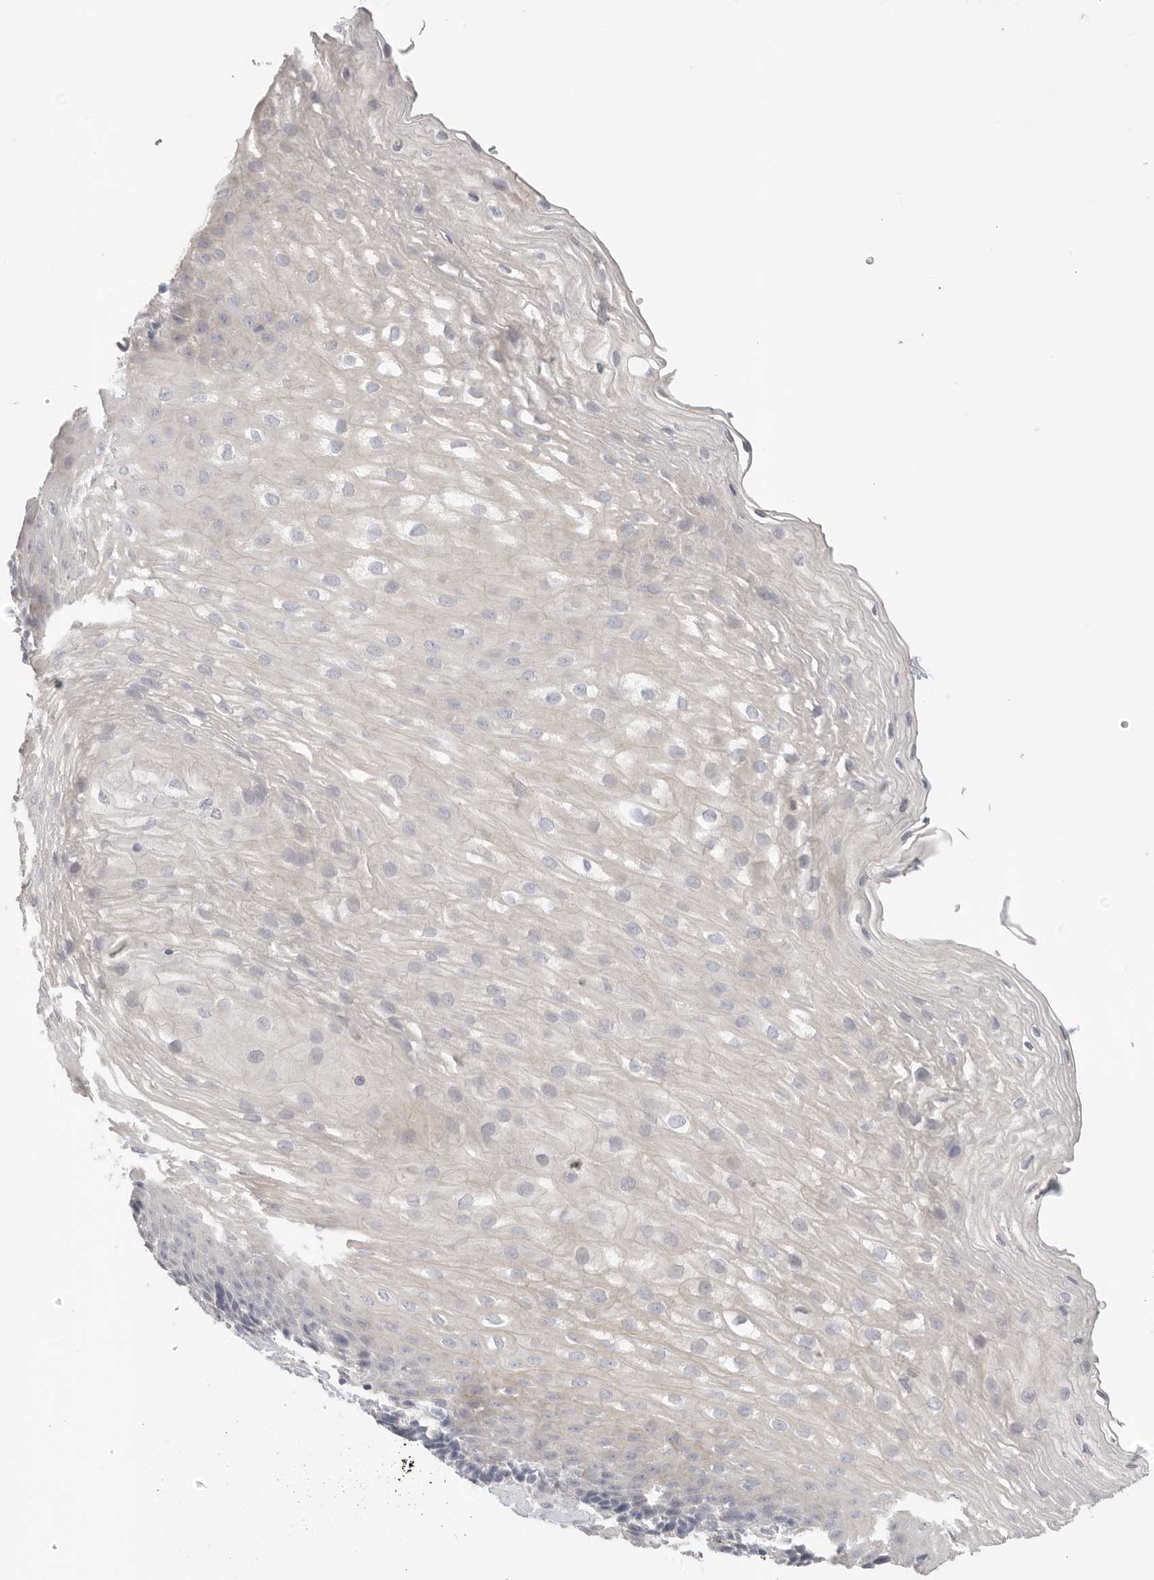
{"staining": {"intensity": "negative", "quantity": "none", "location": "none"}, "tissue": "esophagus", "cell_type": "Squamous epithelial cells", "image_type": "normal", "snomed": [{"axis": "morphology", "description": "Normal tissue, NOS"}, {"axis": "topography", "description": "Esophagus"}], "caption": "DAB immunohistochemical staining of normal human esophagus shows no significant positivity in squamous epithelial cells. (Stains: DAB (3,3'-diaminobenzidine) immunohistochemistry (IHC) with hematoxylin counter stain, Microscopy: brightfield microscopy at high magnification).", "gene": "FBN2", "patient": {"sex": "female", "age": 66}}